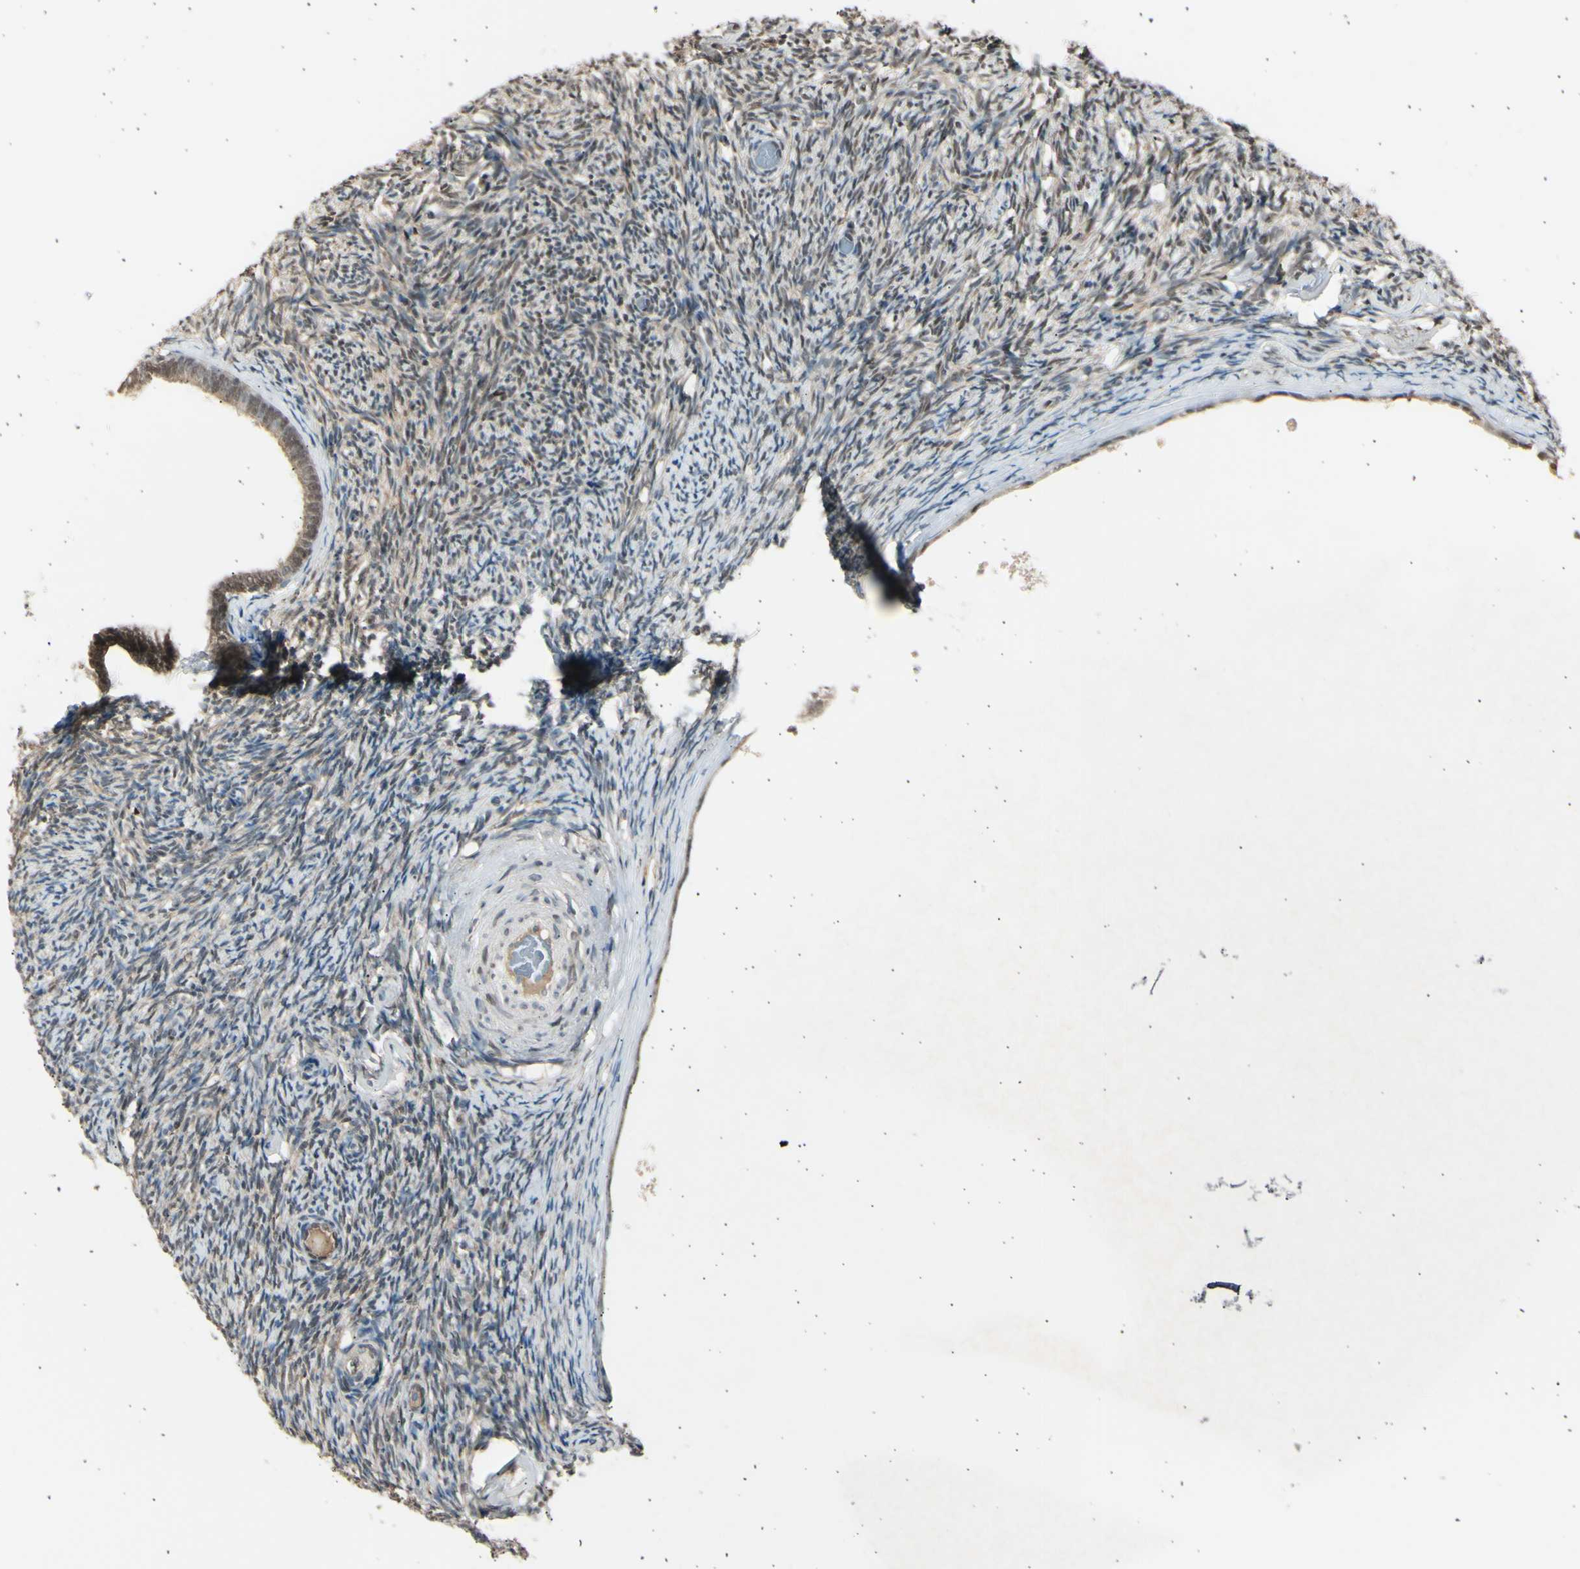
{"staining": {"intensity": "weak", "quantity": "25%-75%", "location": "cytoplasmic/membranous"}, "tissue": "ovary", "cell_type": "Ovarian stroma cells", "image_type": "normal", "snomed": [{"axis": "morphology", "description": "Normal tissue, NOS"}, {"axis": "topography", "description": "Ovary"}], "caption": "Ovary stained with DAB (3,3'-diaminobenzidine) immunohistochemistry (IHC) demonstrates low levels of weak cytoplasmic/membranous expression in about 25%-75% of ovarian stroma cells.", "gene": "PSMD5", "patient": {"sex": "female", "age": 60}}